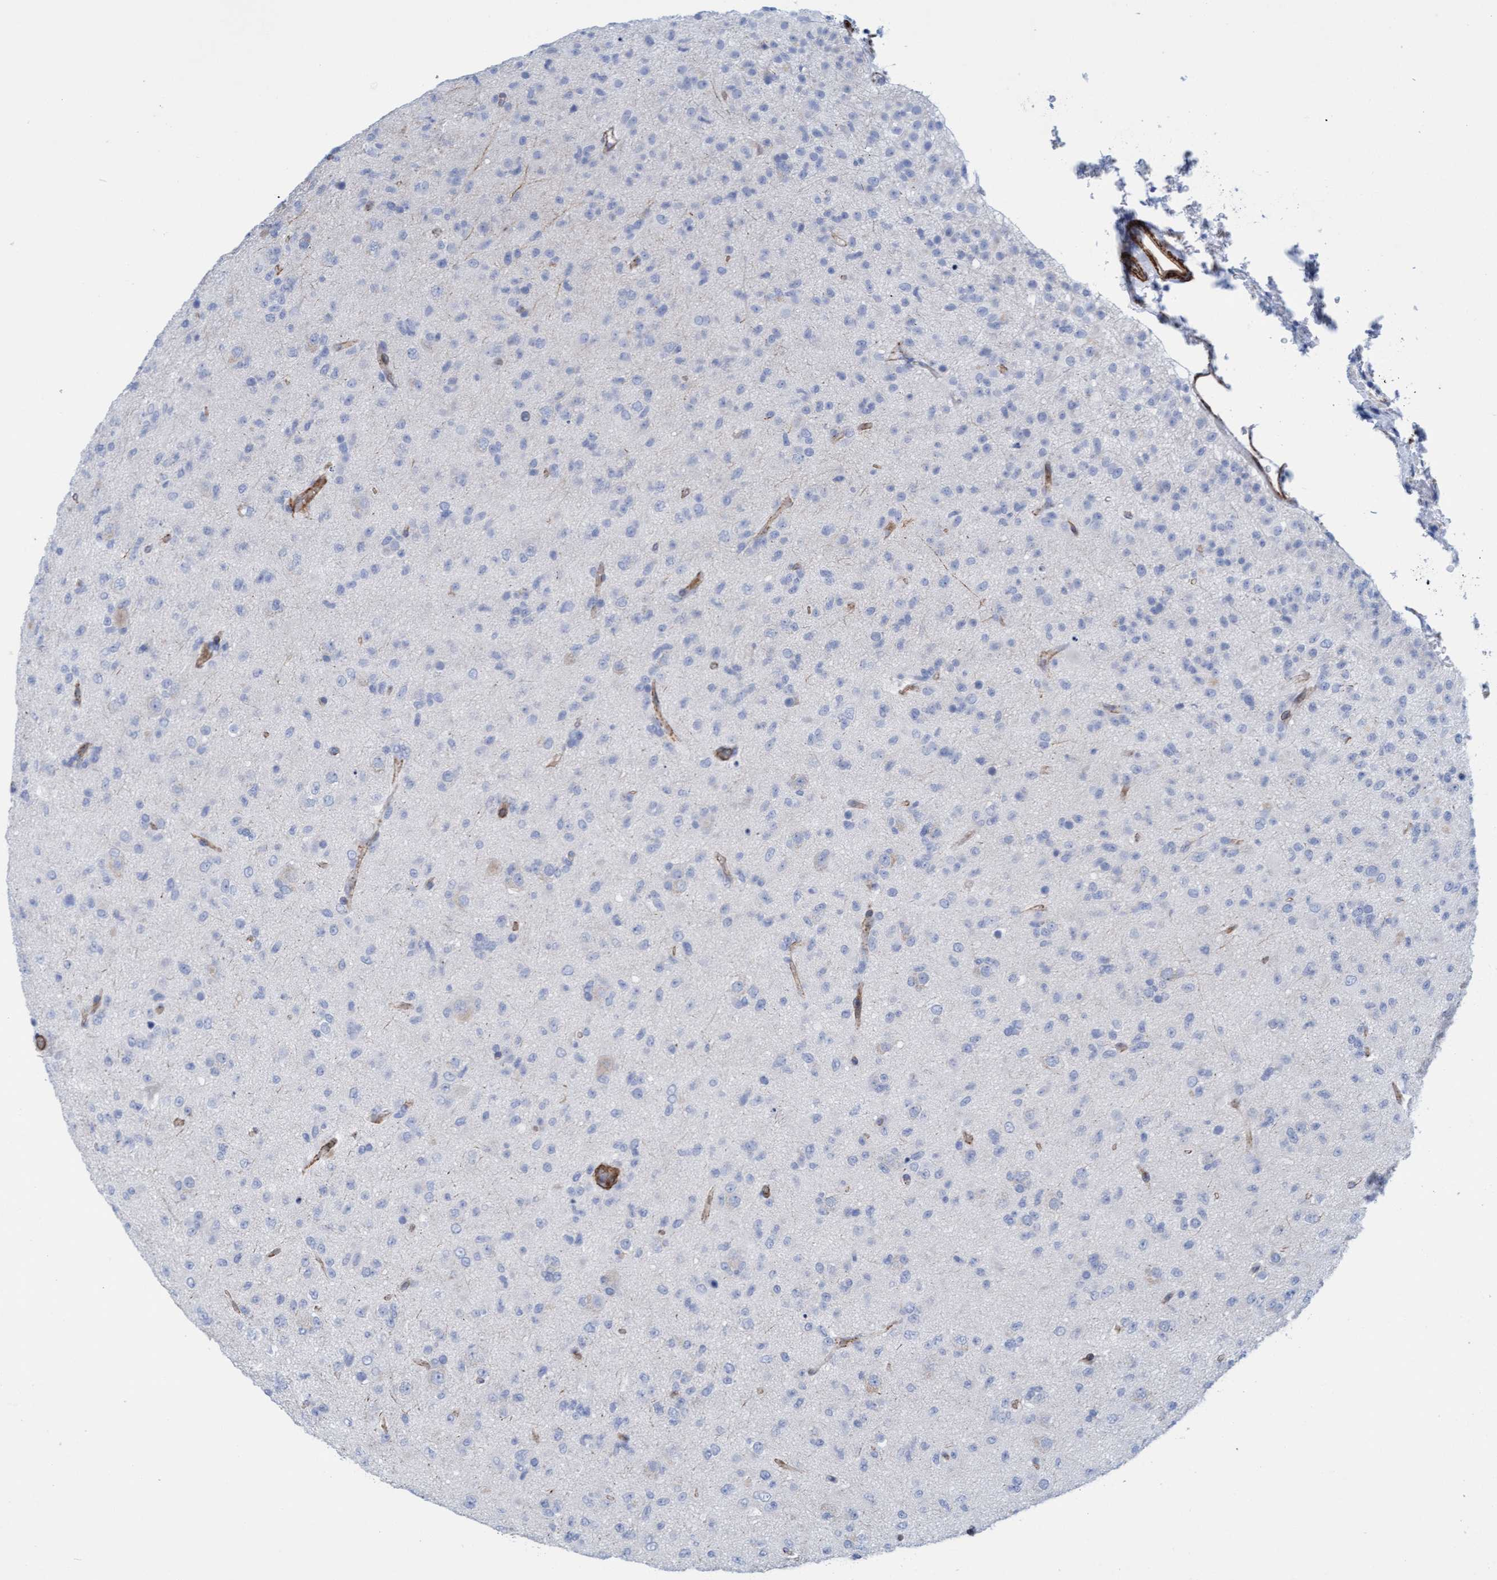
{"staining": {"intensity": "negative", "quantity": "none", "location": "none"}, "tissue": "glioma", "cell_type": "Tumor cells", "image_type": "cancer", "snomed": [{"axis": "morphology", "description": "Glioma, malignant, Low grade"}, {"axis": "topography", "description": "Brain"}], "caption": "An immunohistochemistry (IHC) histopathology image of low-grade glioma (malignant) is shown. There is no staining in tumor cells of low-grade glioma (malignant).", "gene": "MTFR1", "patient": {"sex": "male", "age": 65}}